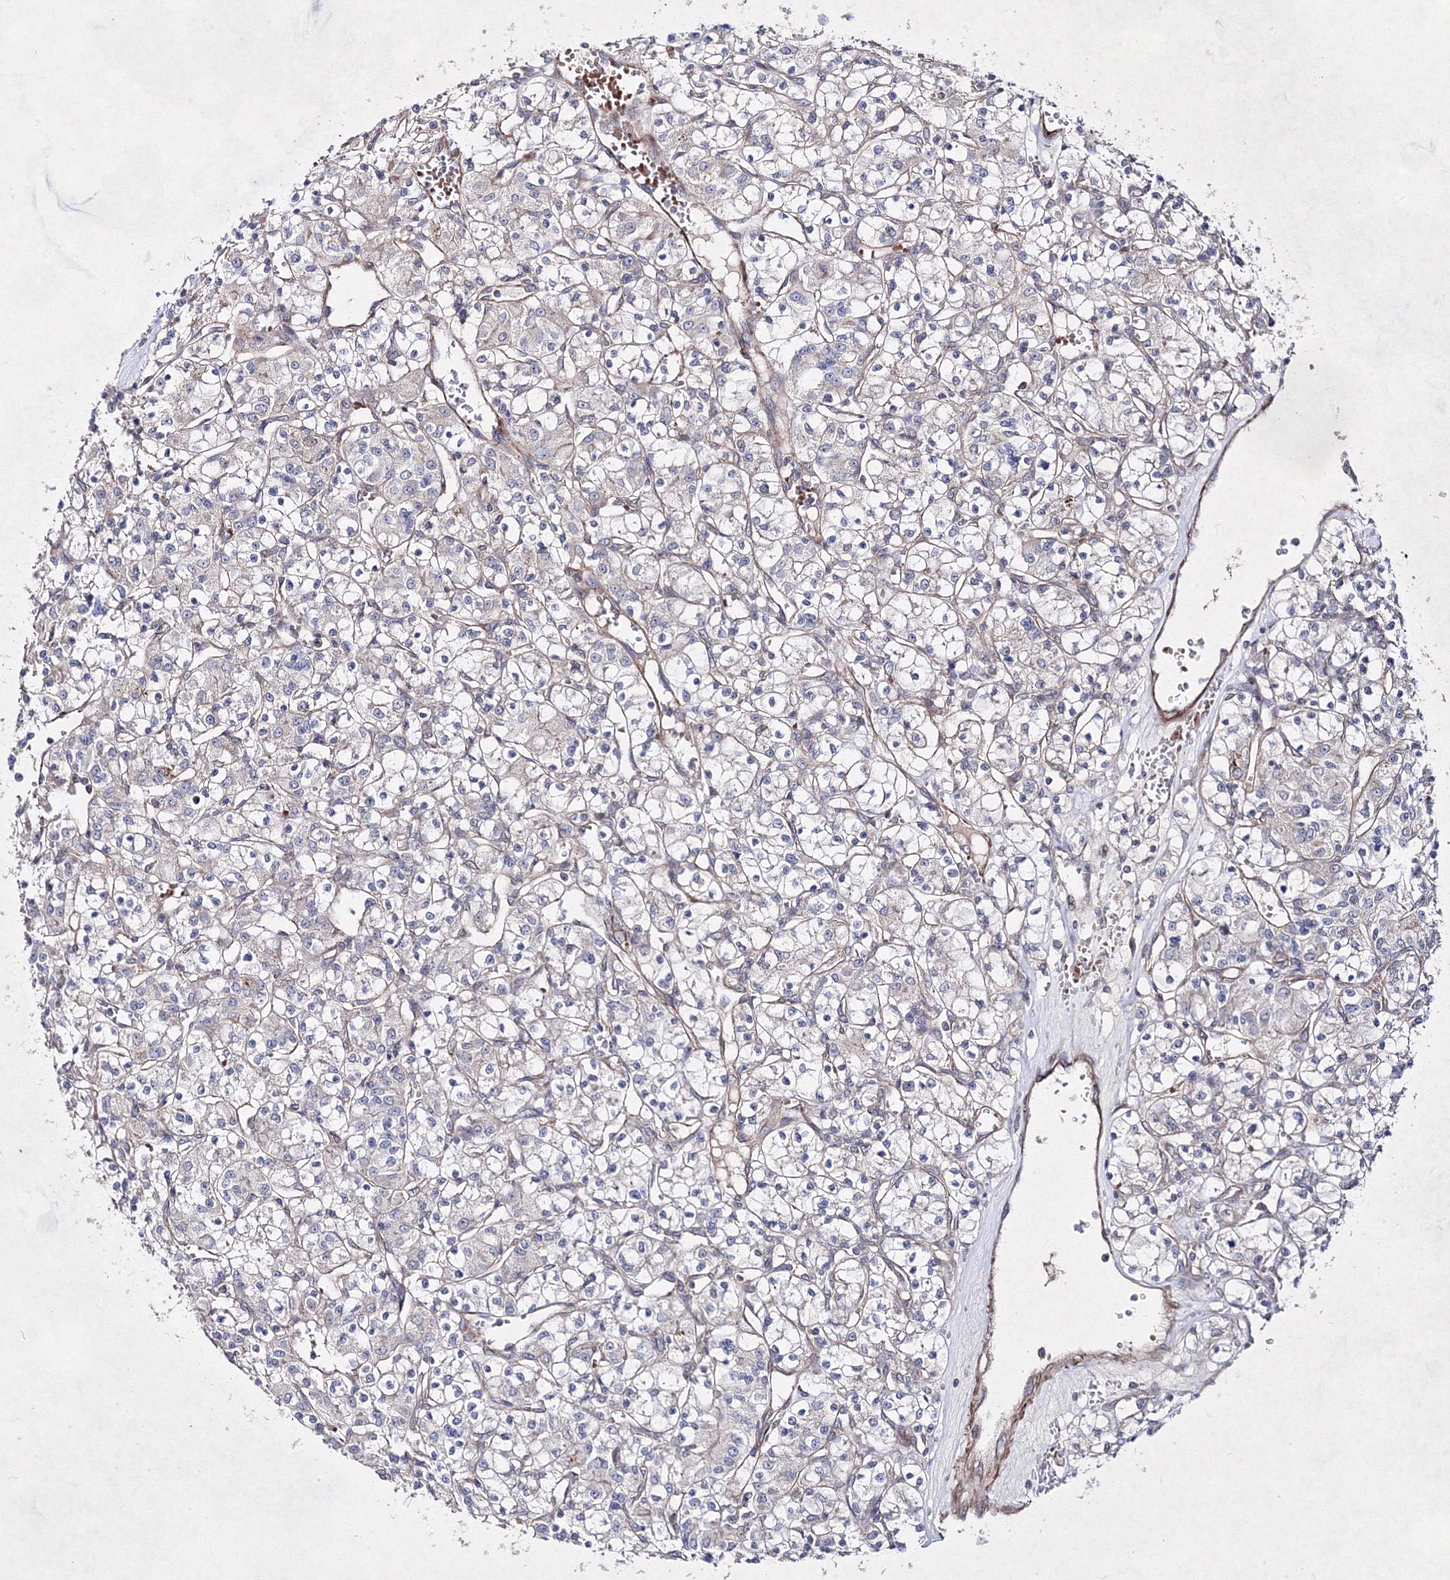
{"staining": {"intensity": "negative", "quantity": "none", "location": "none"}, "tissue": "renal cancer", "cell_type": "Tumor cells", "image_type": "cancer", "snomed": [{"axis": "morphology", "description": "Adenocarcinoma, NOS"}, {"axis": "topography", "description": "Kidney"}], "caption": "Micrograph shows no protein expression in tumor cells of renal adenocarcinoma tissue.", "gene": "GFM1", "patient": {"sex": "female", "age": 59}}